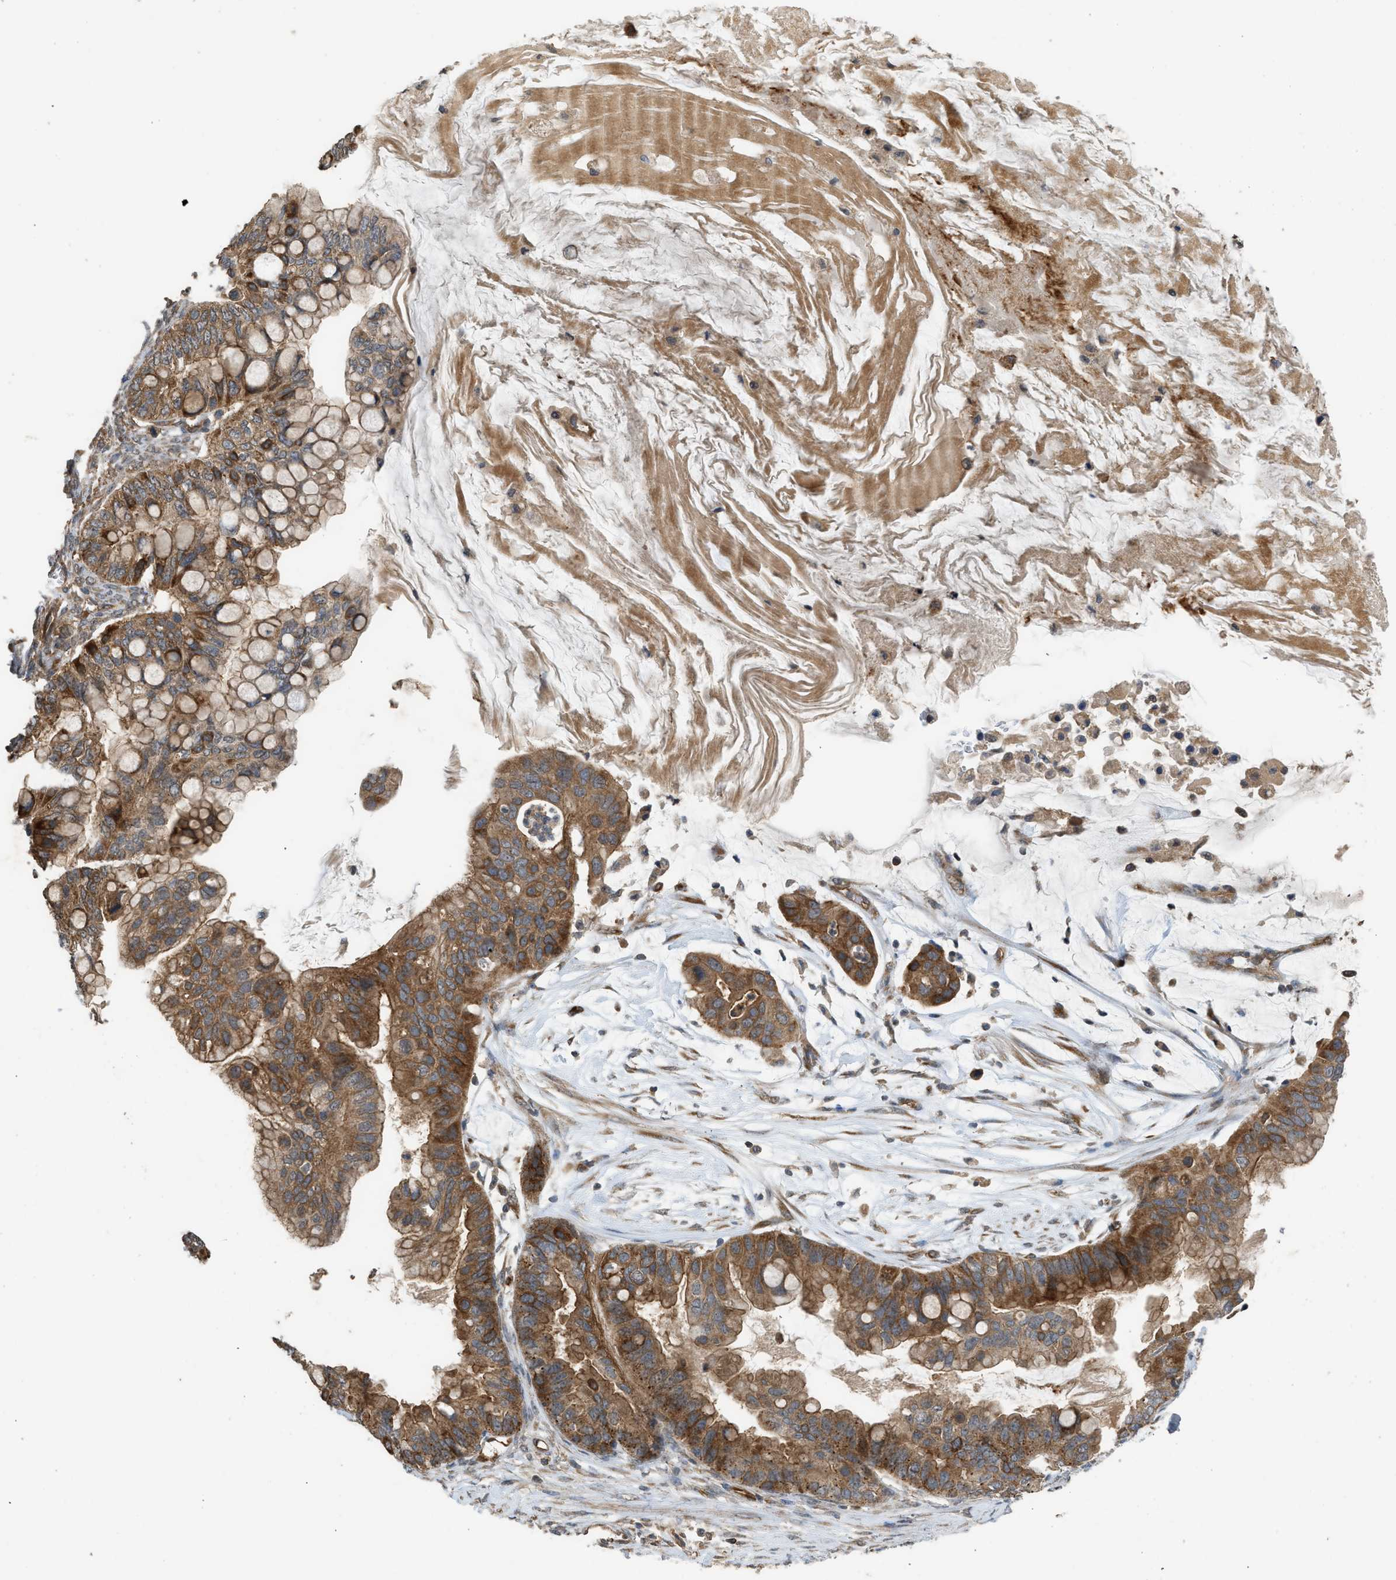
{"staining": {"intensity": "moderate", "quantity": ">75%", "location": "cytoplasmic/membranous"}, "tissue": "ovarian cancer", "cell_type": "Tumor cells", "image_type": "cancer", "snomed": [{"axis": "morphology", "description": "Cystadenocarcinoma, mucinous, NOS"}, {"axis": "topography", "description": "Ovary"}], "caption": "Moderate cytoplasmic/membranous positivity is identified in approximately >75% of tumor cells in mucinous cystadenocarcinoma (ovarian). (DAB IHC, brown staining for protein, blue staining for nuclei).", "gene": "HIP1R", "patient": {"sex": "female", "age": 80}}